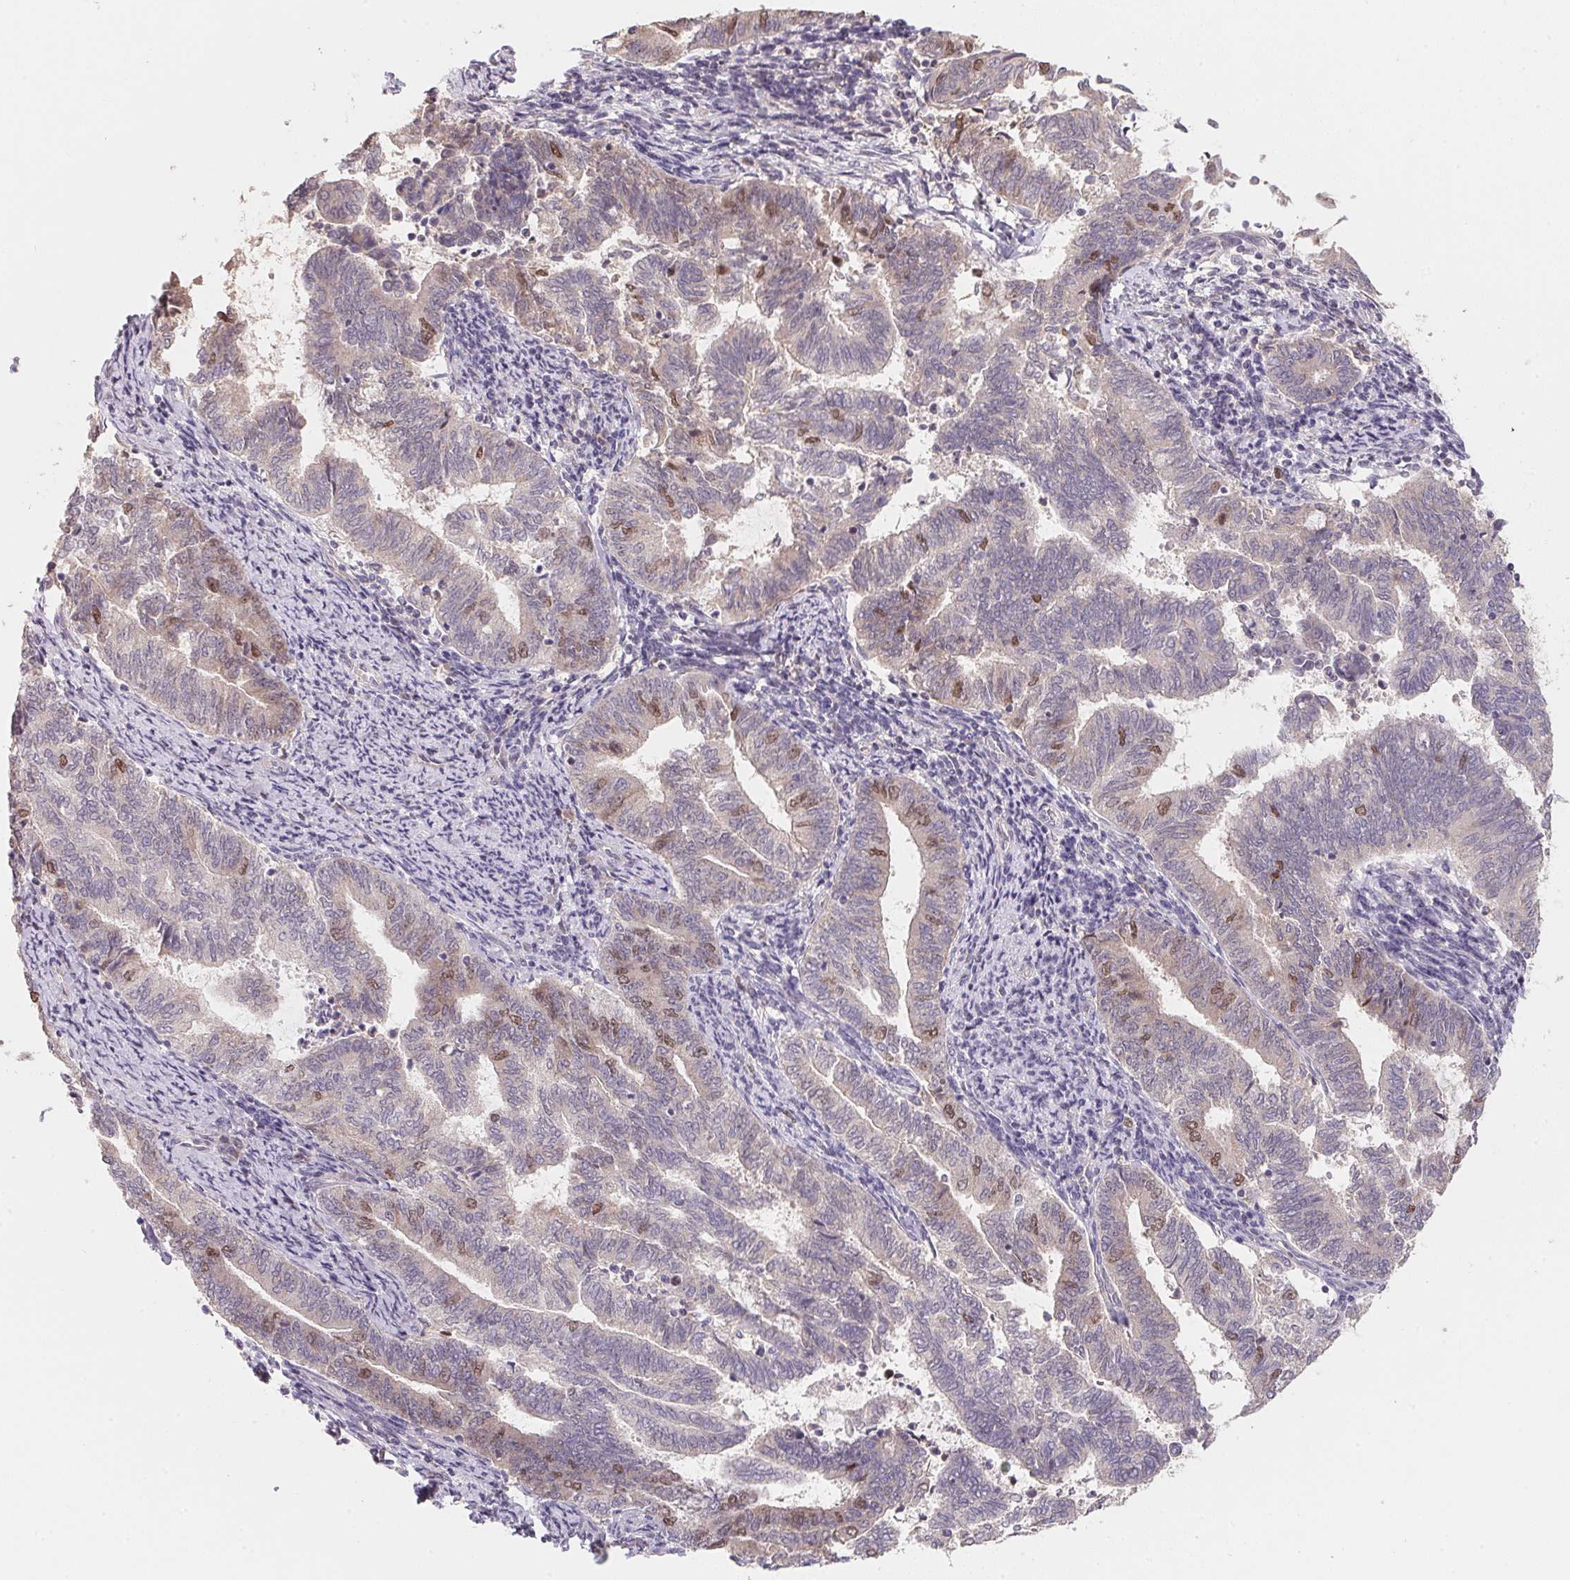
{"staining": {"intensity": "moderate", "quantity": "<25%", "location": "nuclear"}, "tissue": "endometrial cancer", "cell_type": "Tumor cells", "image_type": "cancer", "snomed": [{"axis": "morphology", "description": "Adenocarcinoma, NOS"}, {"axis": "topography", "description": "Endometrium"}], "caption": "Protein analysis of adenocarcinoma (endometrial) tissue demonstrates moderate nuclear positivity in approximately <25% of tumor cells. (DAB (3,3'-diaminobenzidine) IHC with brightfield microscopy, high magnification).", "gene": "KIFC1", "patient": {"sex": "female", "age": 65}}